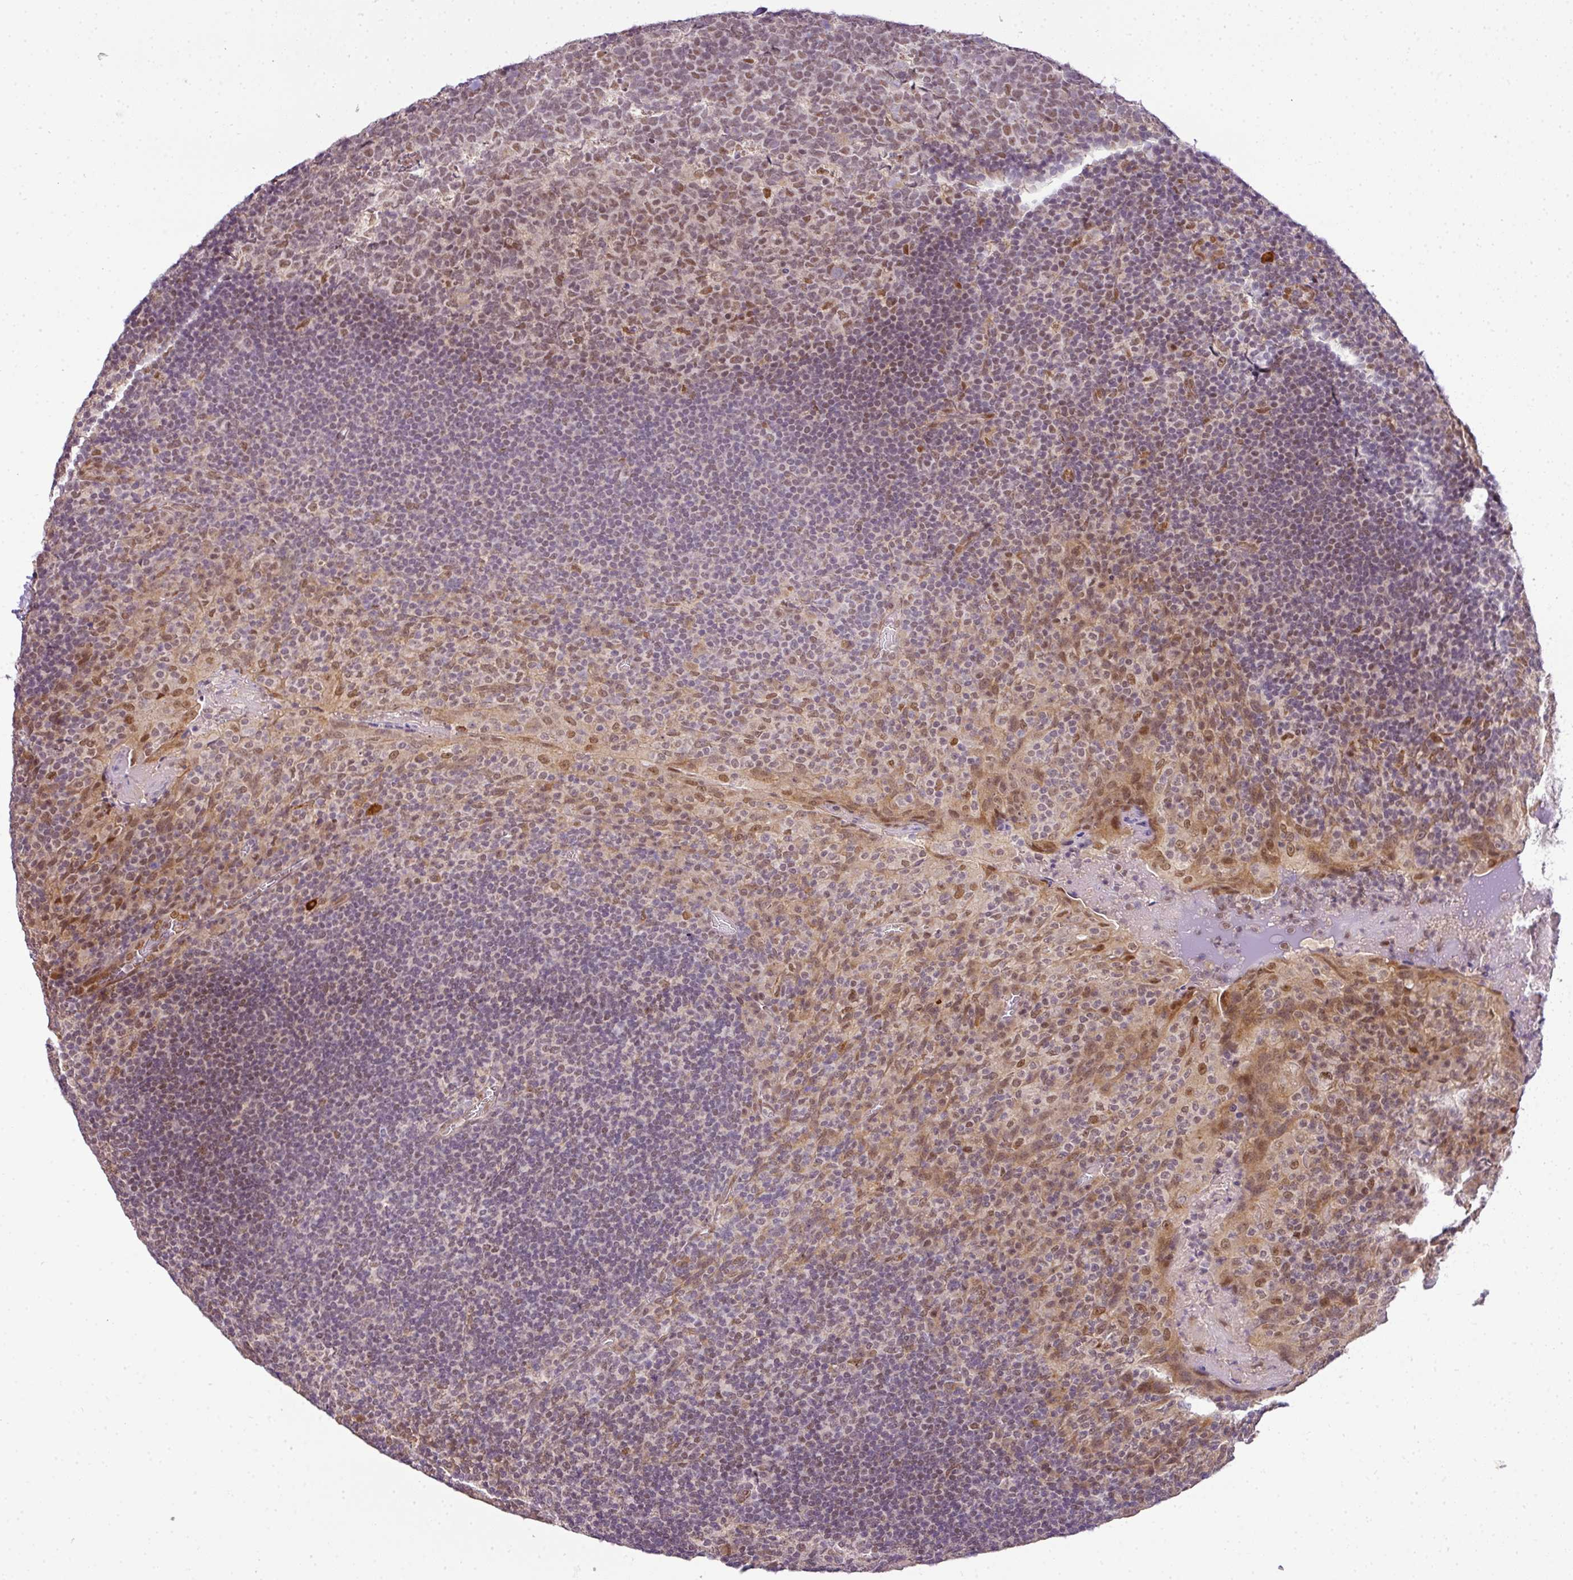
{"staining": {"intensity": "moderate", "quantity": "25%-75%", "location": "nuclear"}, "tissue": "tonsil", "cell_type": "Germinal center cells", "image_type": "normal", "snomed": [{"axis": "morphology", "description": "Normal tissue, NOS"}, {"axis": "topography", "description": "Tonsil"}], "caption": "IHC image of benign tonsil stained for a protein (brown), which shows medium levels of moderate nuclear positivity in approximately 25%-75% of germinal center cells.", "gene": "C1orf226", "patient": {"sex": "male", "age": 17}}